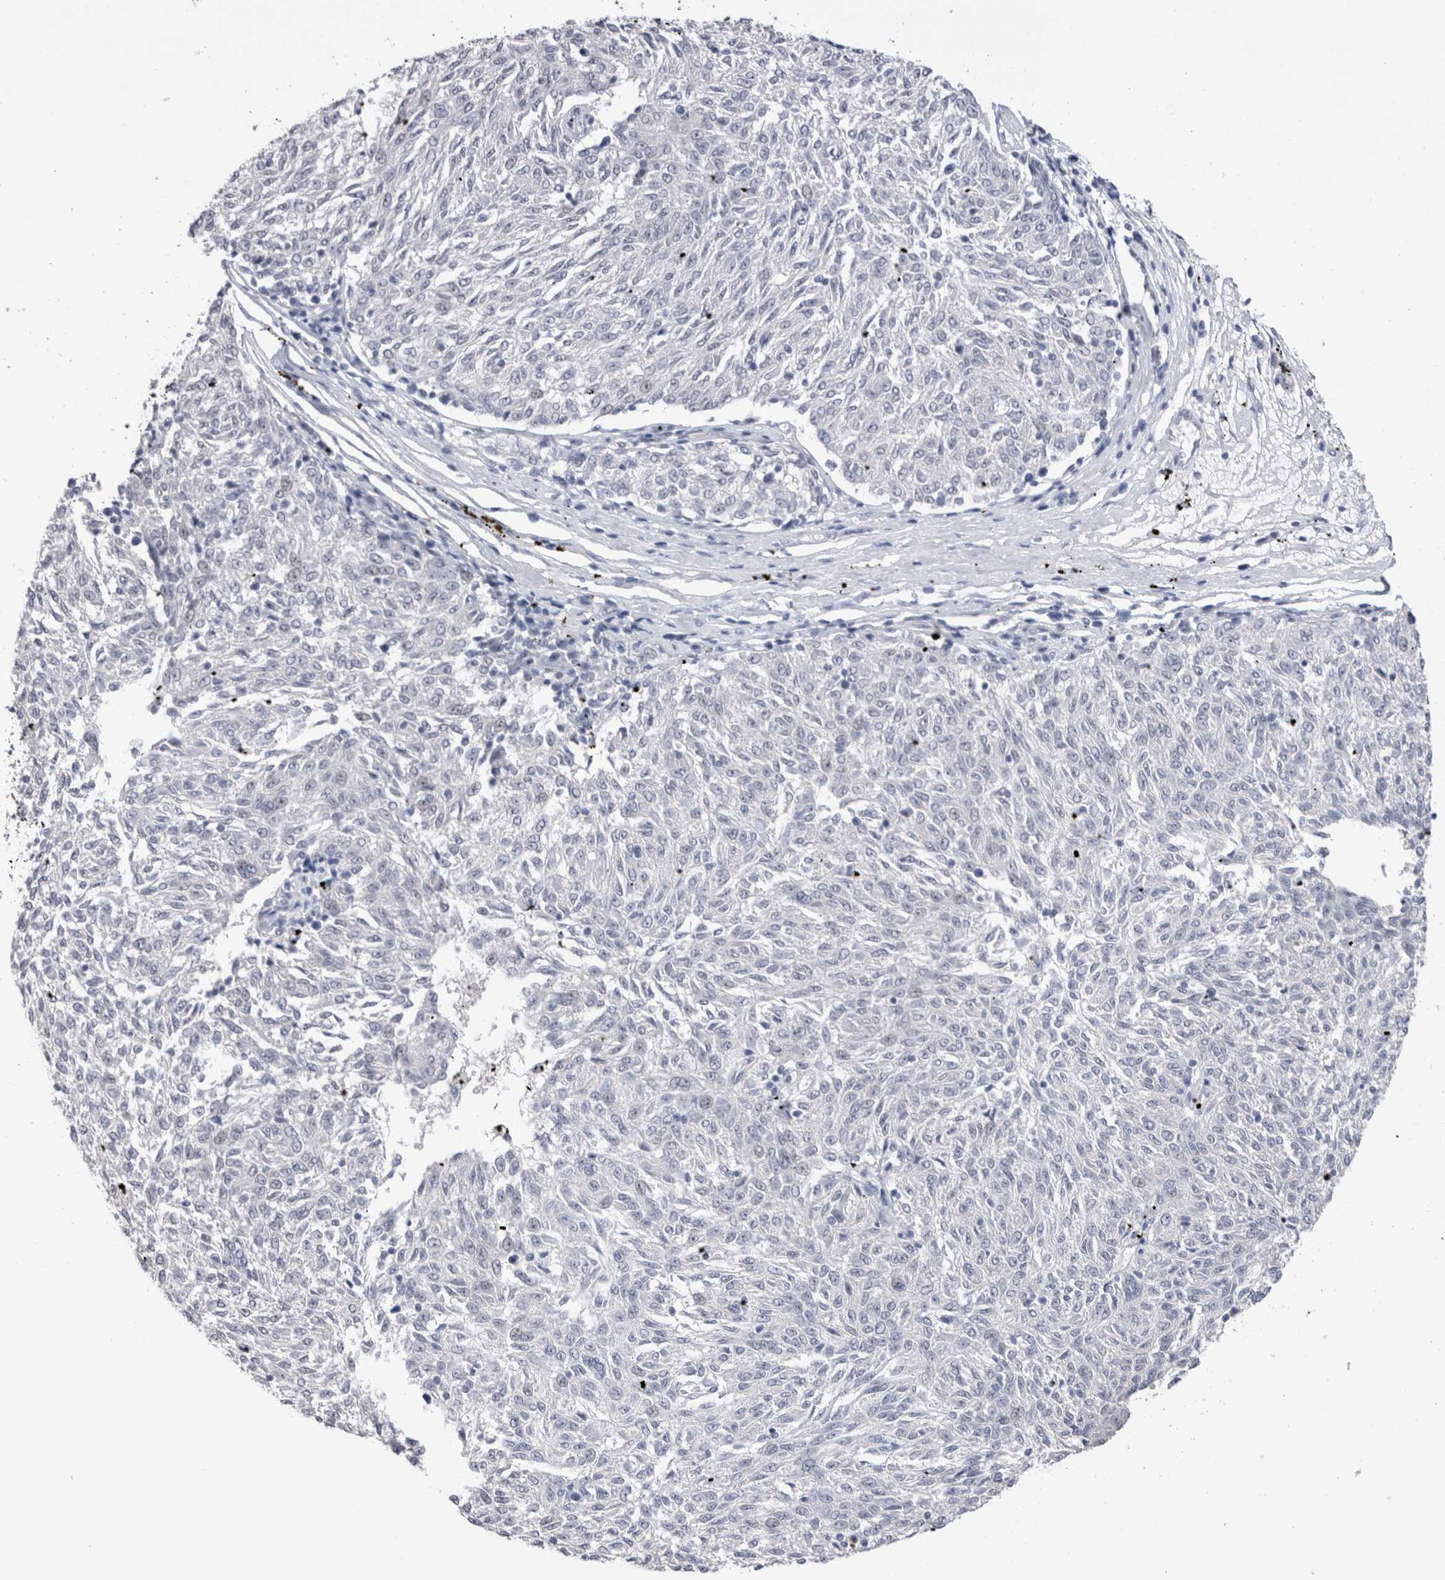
{"staining": {"intensity": "negative", "quantity": "none", "location": "none"}, "tissue": "melanoma", "cell_type": "Tumor cells", "image_type": "cancer", "snomed": [{"axis": "morphology", "description": "Malignant melanoma, NOS"}, {"axis": "topography", "description": "Skin"}], "caption": "Protein analysis of melanoma exhibits no significant positivity in tumor cells. (DAB immunohistochemistry (IHC) visualized using brightfield microscopy, high magnification).", "gene": "RBM6", "patient": {"sex": "female", "age": 72}}